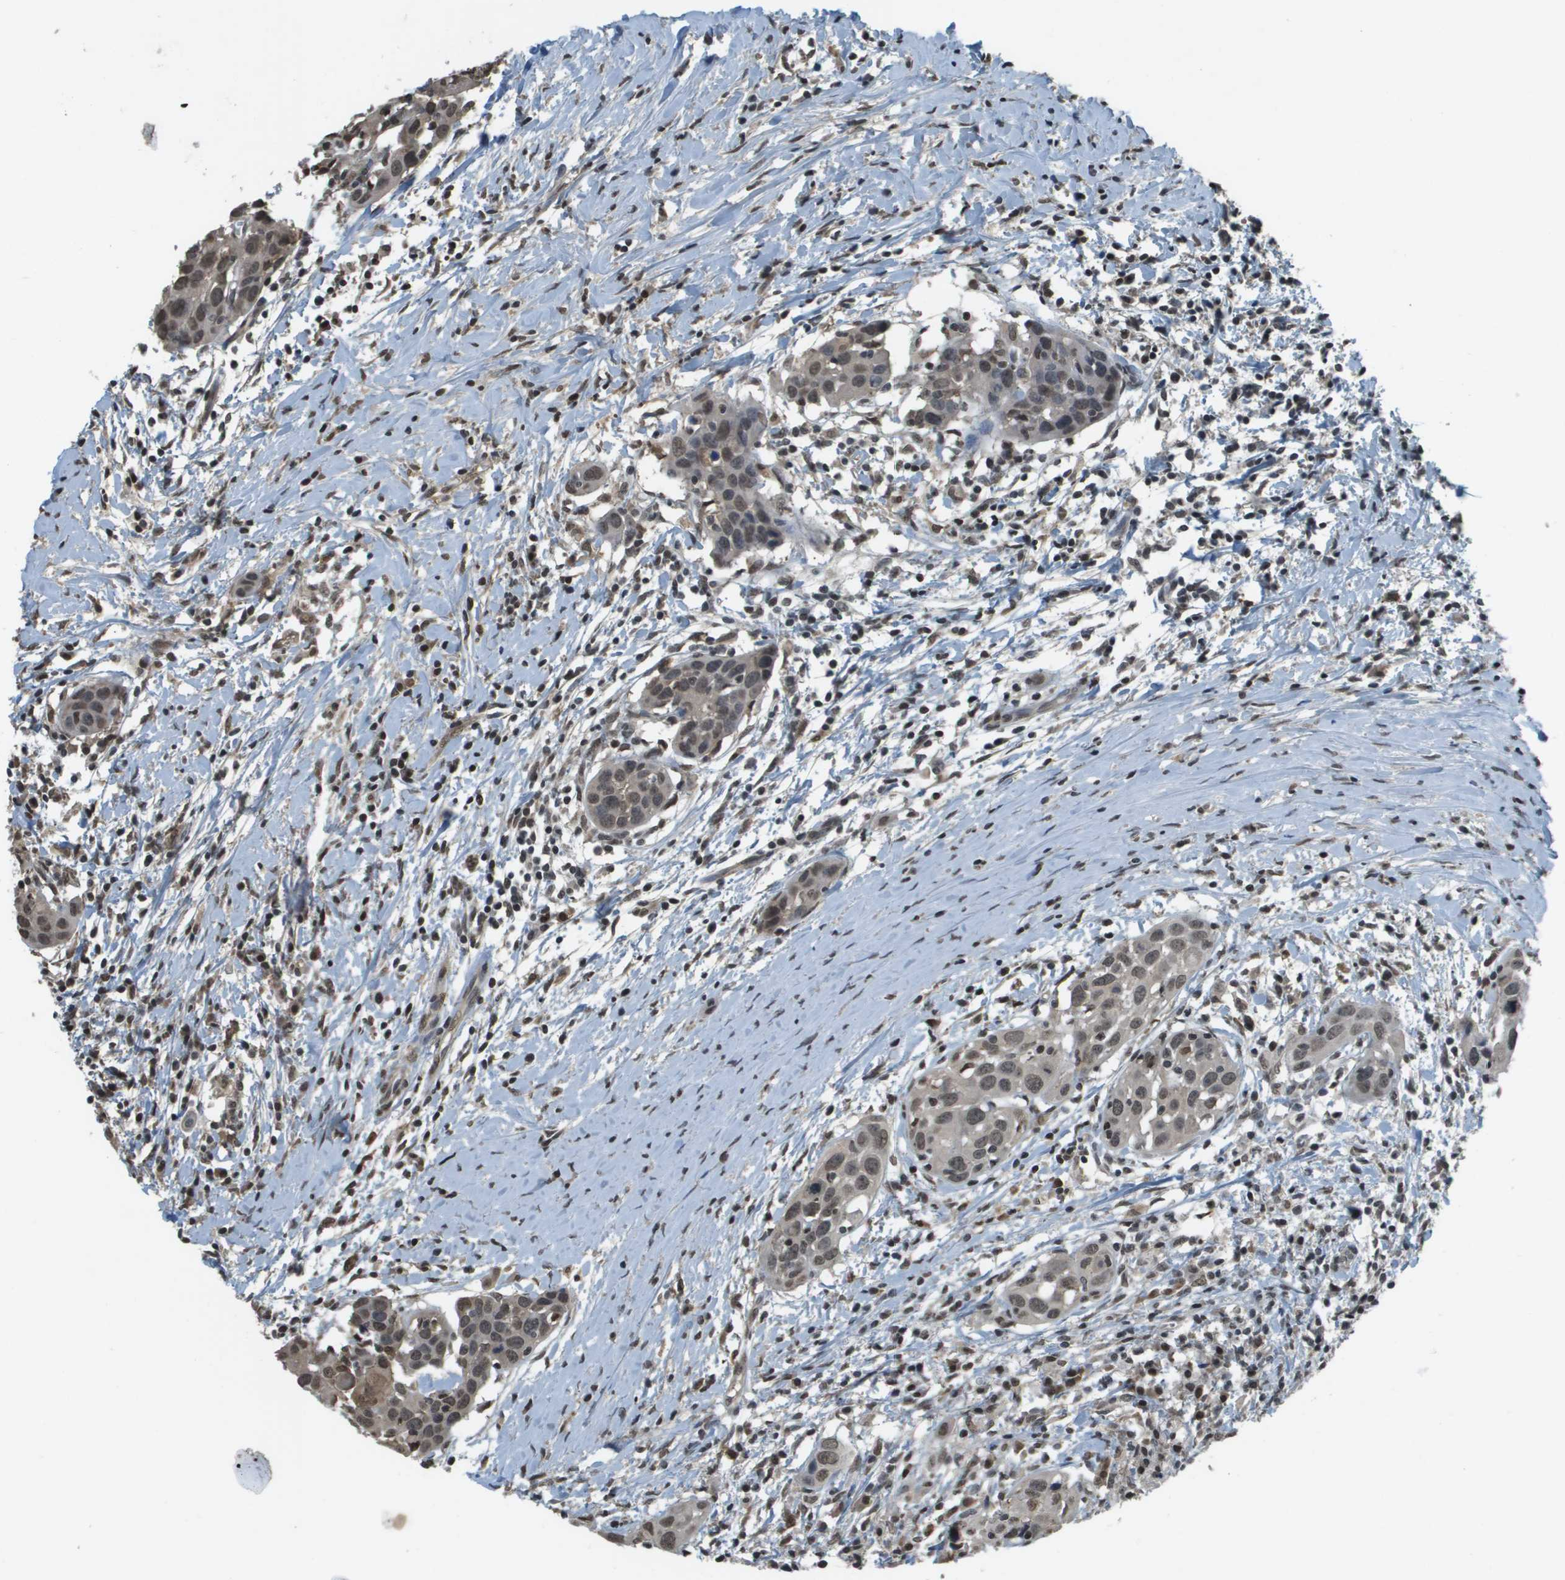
{"staining": {"intensity": "weak", "quantity": "25%-75%", "location": "nuclear"}, "tissue": "head and neck cancer", "cell_type": "Tumor cells", "image_type": "cancer", "snomed": [{"axis": "morphology", "description": "Squamous cell carcinoma, NOS"}, {"axis": "topography", "description": "Oral tissue"}, {"axis": "topography", "description": "Head-Neck"}], "caption": "Protein expression analysis of human head and neck squamous cell carcinoma reveals weak nuclear positivity in about 25%-75% of tumor cells.", "gene": "NDRG2", "patient": {"sex": "female", "age": 50}}